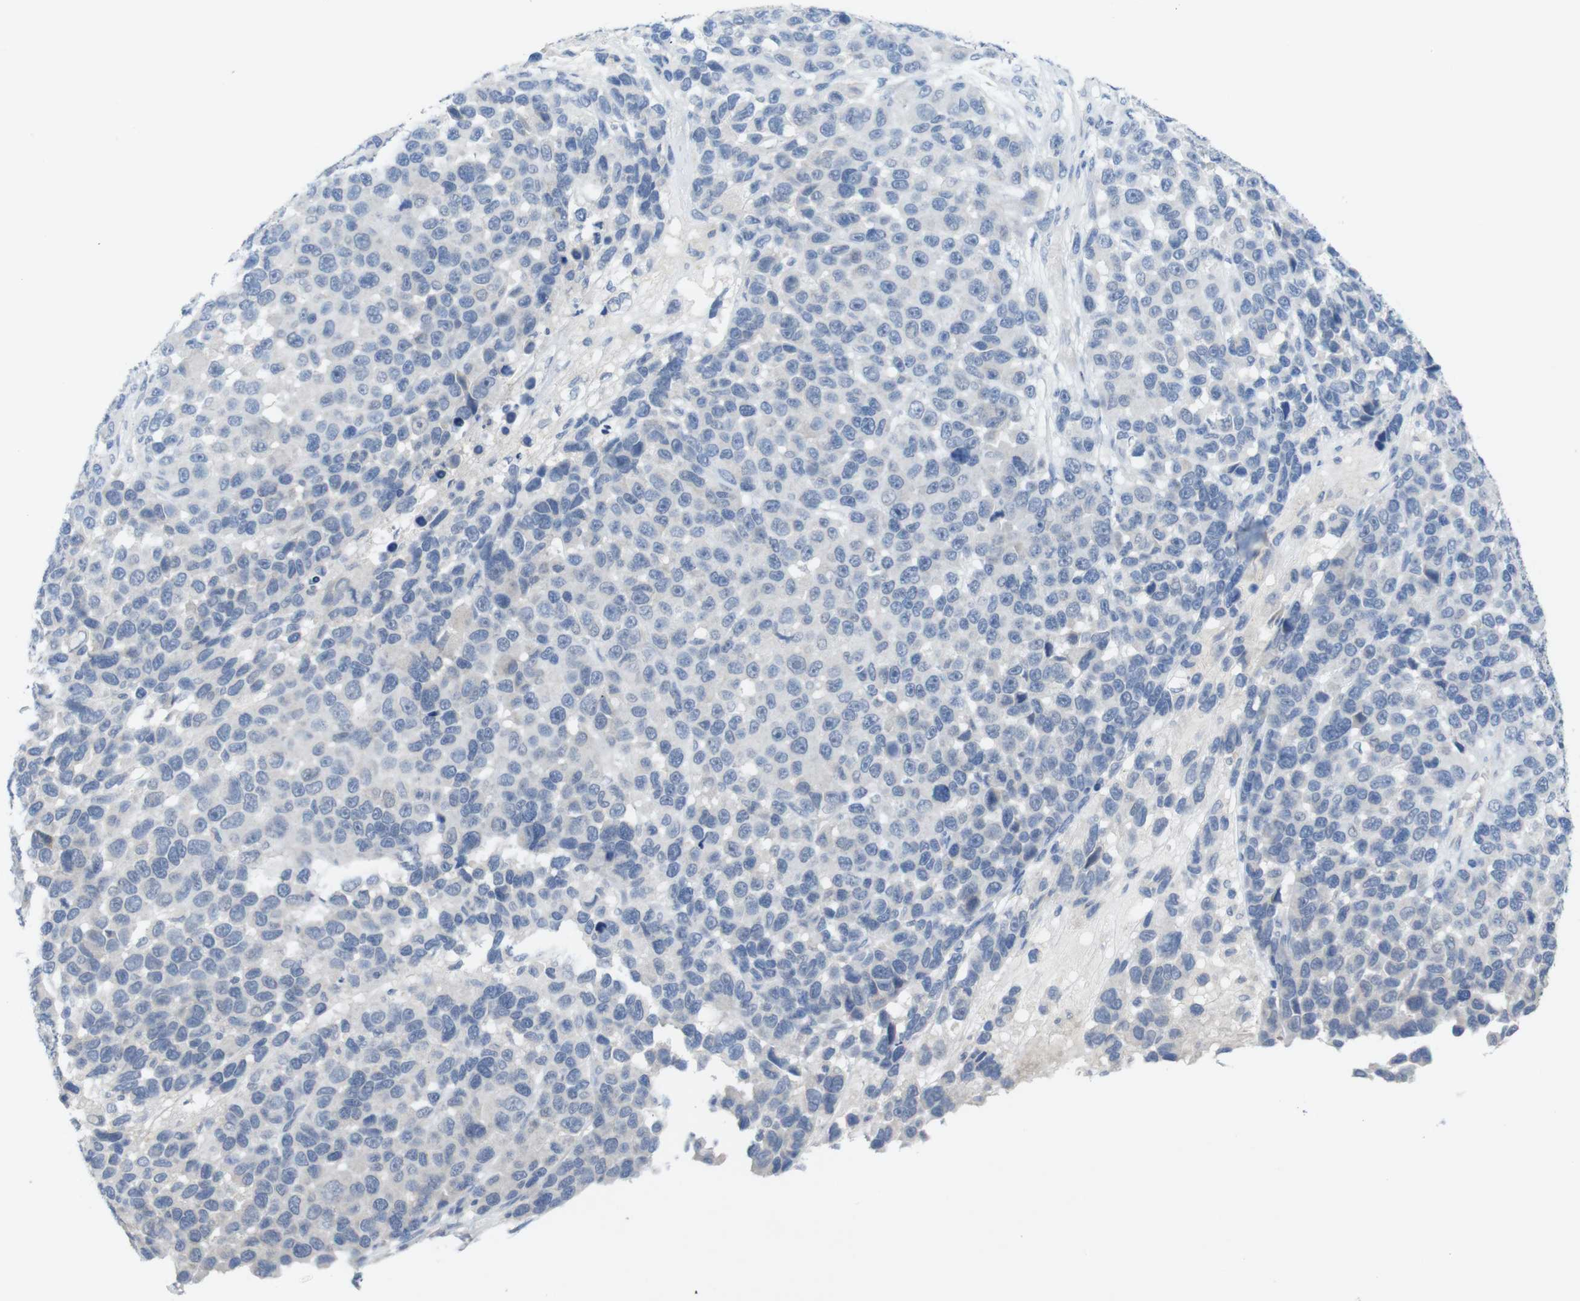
{"staining": {"intensity": "negative", "quantity": "none", "location": "none"}, "tissue": "melanoma", "cell_type": "Tumor cells", "image_type": "cancer", "snomed": [{"axis": "morphology", "description": "Malignant melanoma, NOS"}, {"axis": "topography", "description": "Skin"}], "caption": "Immunohistochemistry (IHC) micrograph of neoplastic tissue: melanoma stained with DAB shows no significant protein staining in tumor cells.", "gene": "SLAMF7", "patient": {"sex": "male", "age": 53}}